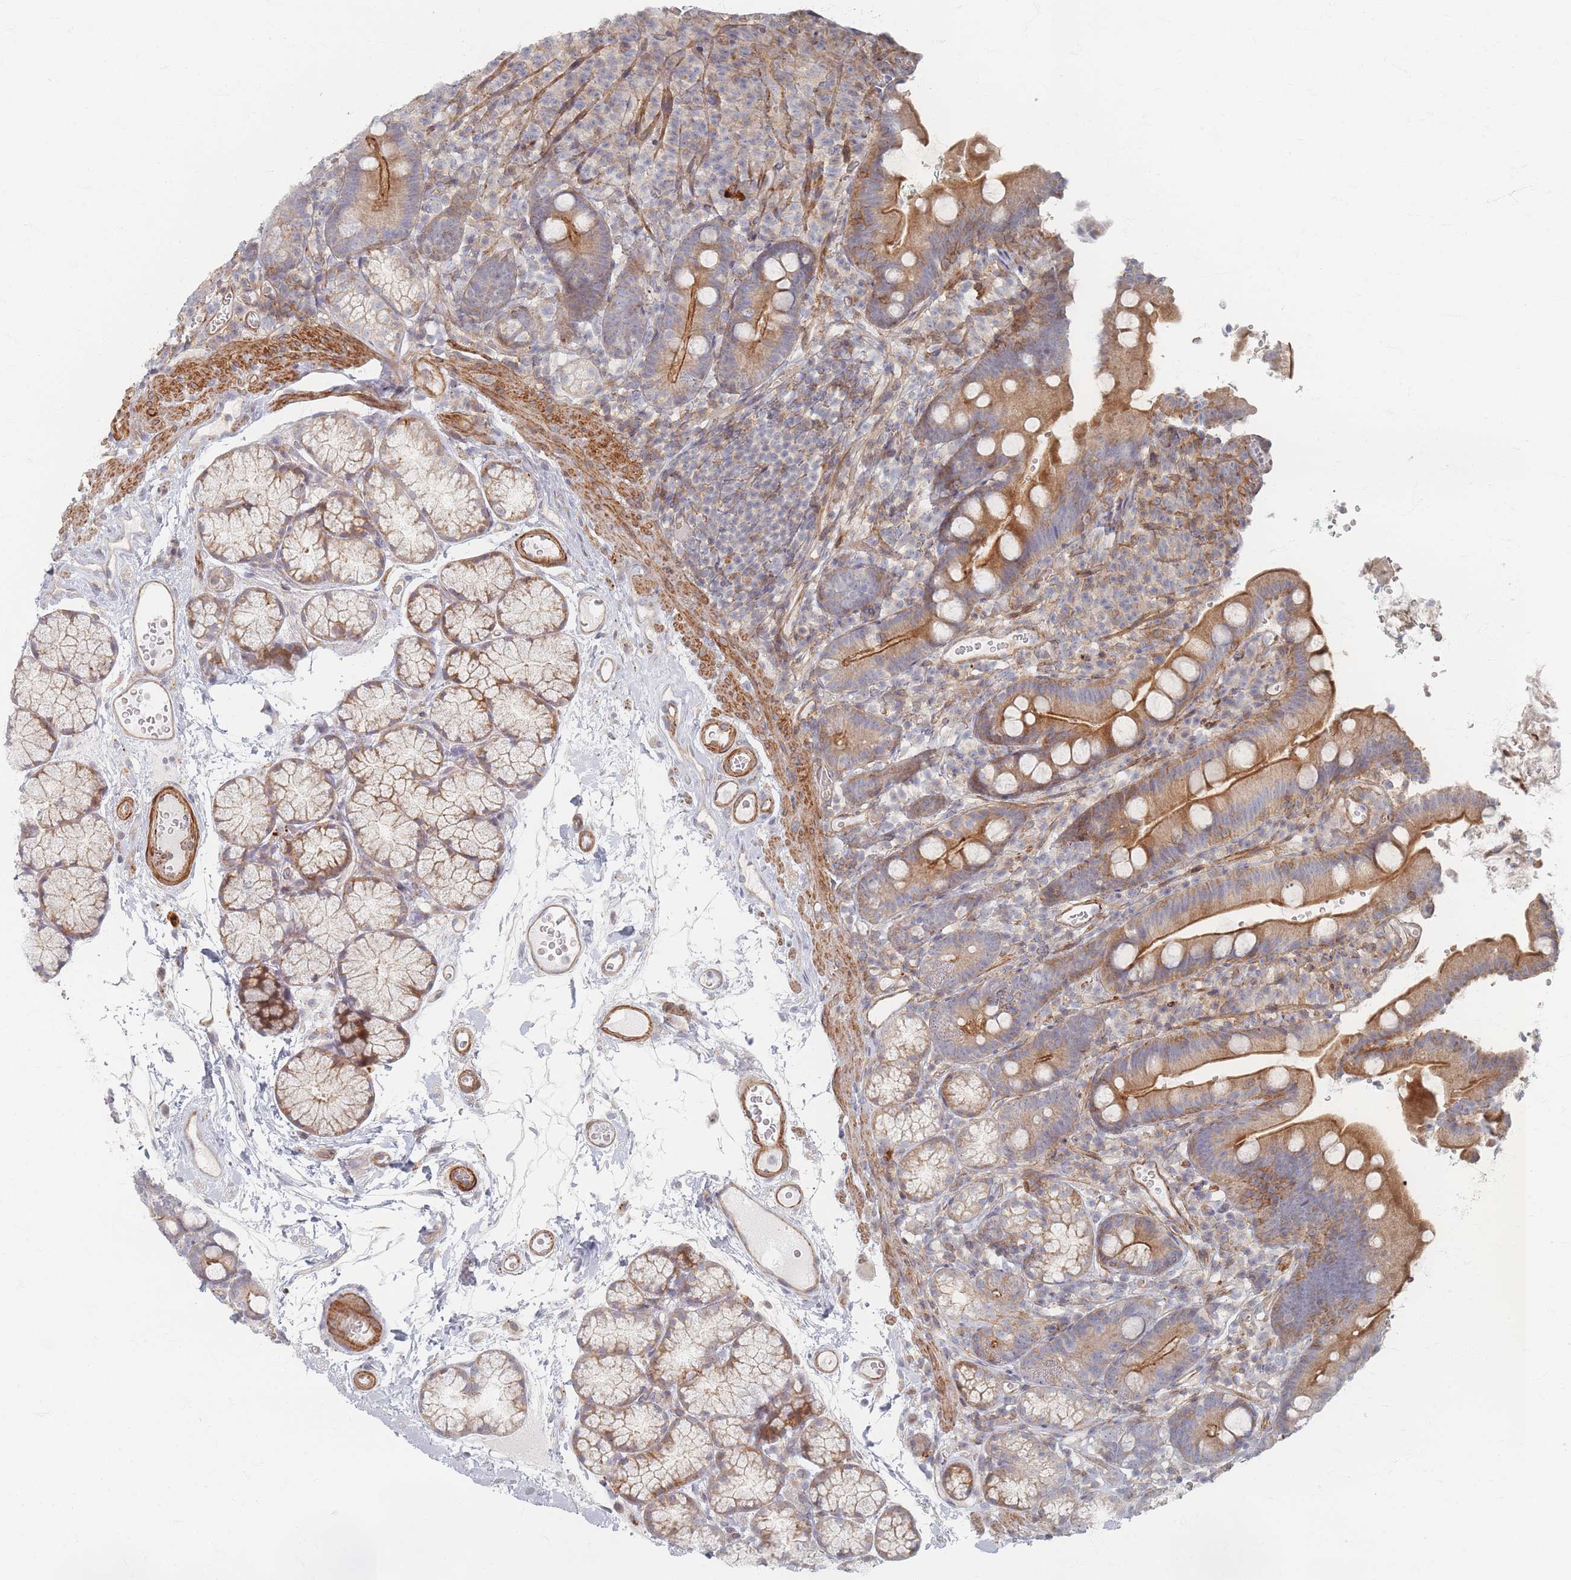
{"staining": {"intensity": "moderate", "quantity": ">75%", "location": "cytoplasmic/membranous"}, "tissue": "duodenum", "cell_type": "Glandular cells", "image_type": "normal", "snomed": [{"axis": "morphology", "description": "Normal tissue, NOS"}, {"axis": "topography", "description": "Duodenum"}], "caption": "The histopathology image demonstrates staining of benign duodenum, revealing moderate cytoplasmic/membranous protein expression (brown color) within glandular cells.", "gene": "ZKSCAN7", "patient": {"sex": "female", "age": 67}}